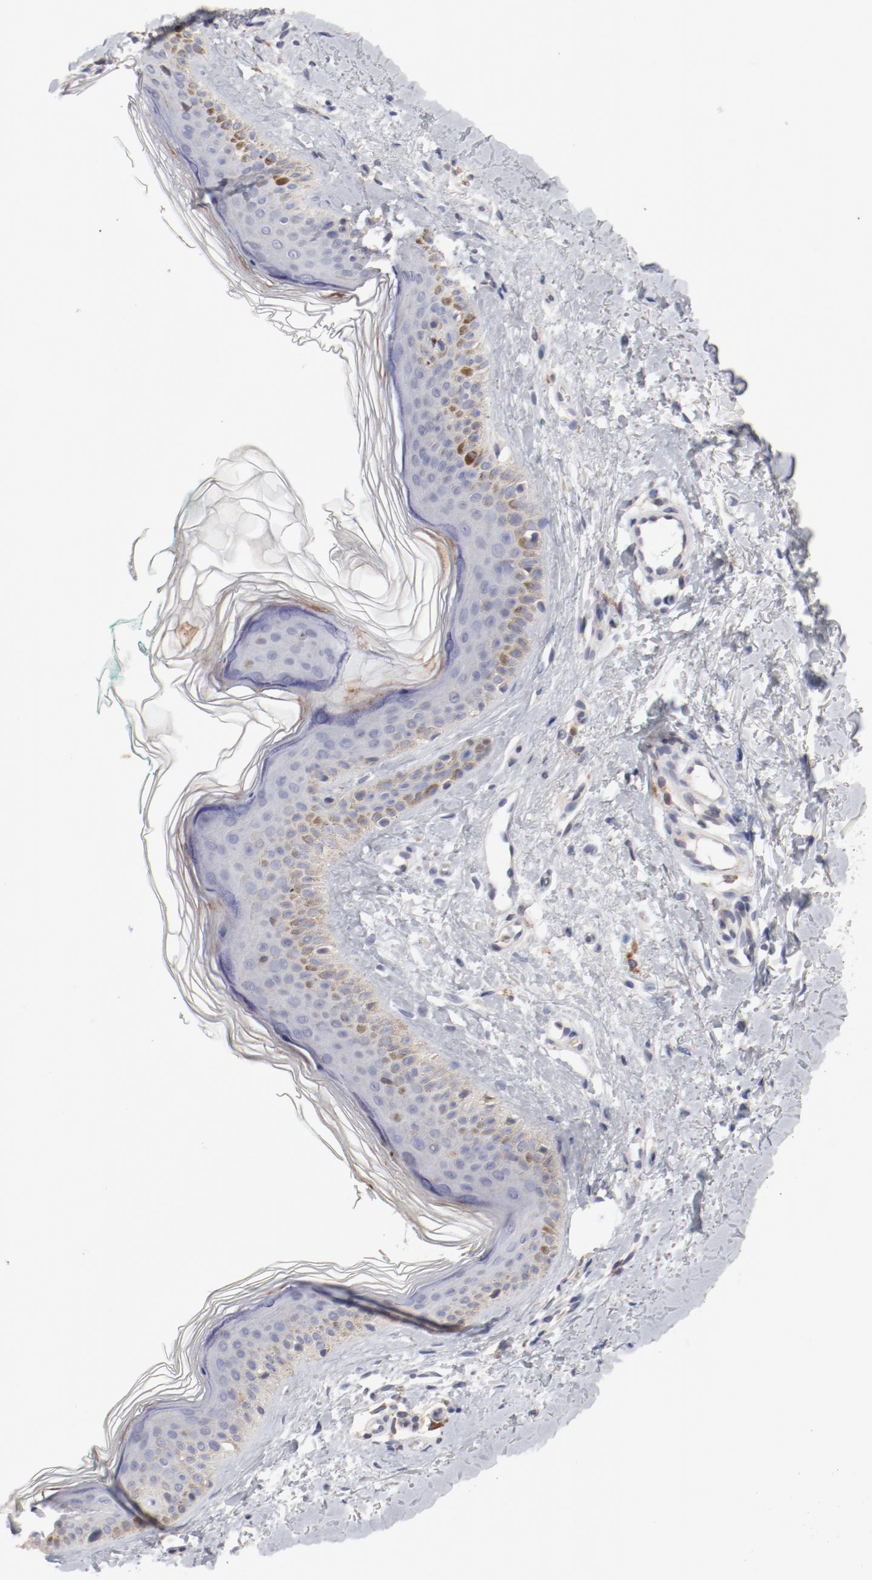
{"staining": {"intensity": "negative", "quantity": "none", "location": "none"}, "tissue": "skin", "cell_type": "Fibroblasts", "image_type": "normal", "snomed": [{"axis": "morphology", "description": "Normal tissue, NOS"}, {"axis": "topography", "description": "Skin"}], "caption": "Immunohistochemistry (IHC) photomicrograph of normal skin: skin stained with DAB (3,3'-diaminobenzidine) shows no significant protein expression in fibroblasts.", "gene": "CBL", "patient": {"sex": "male", "age": 71}}